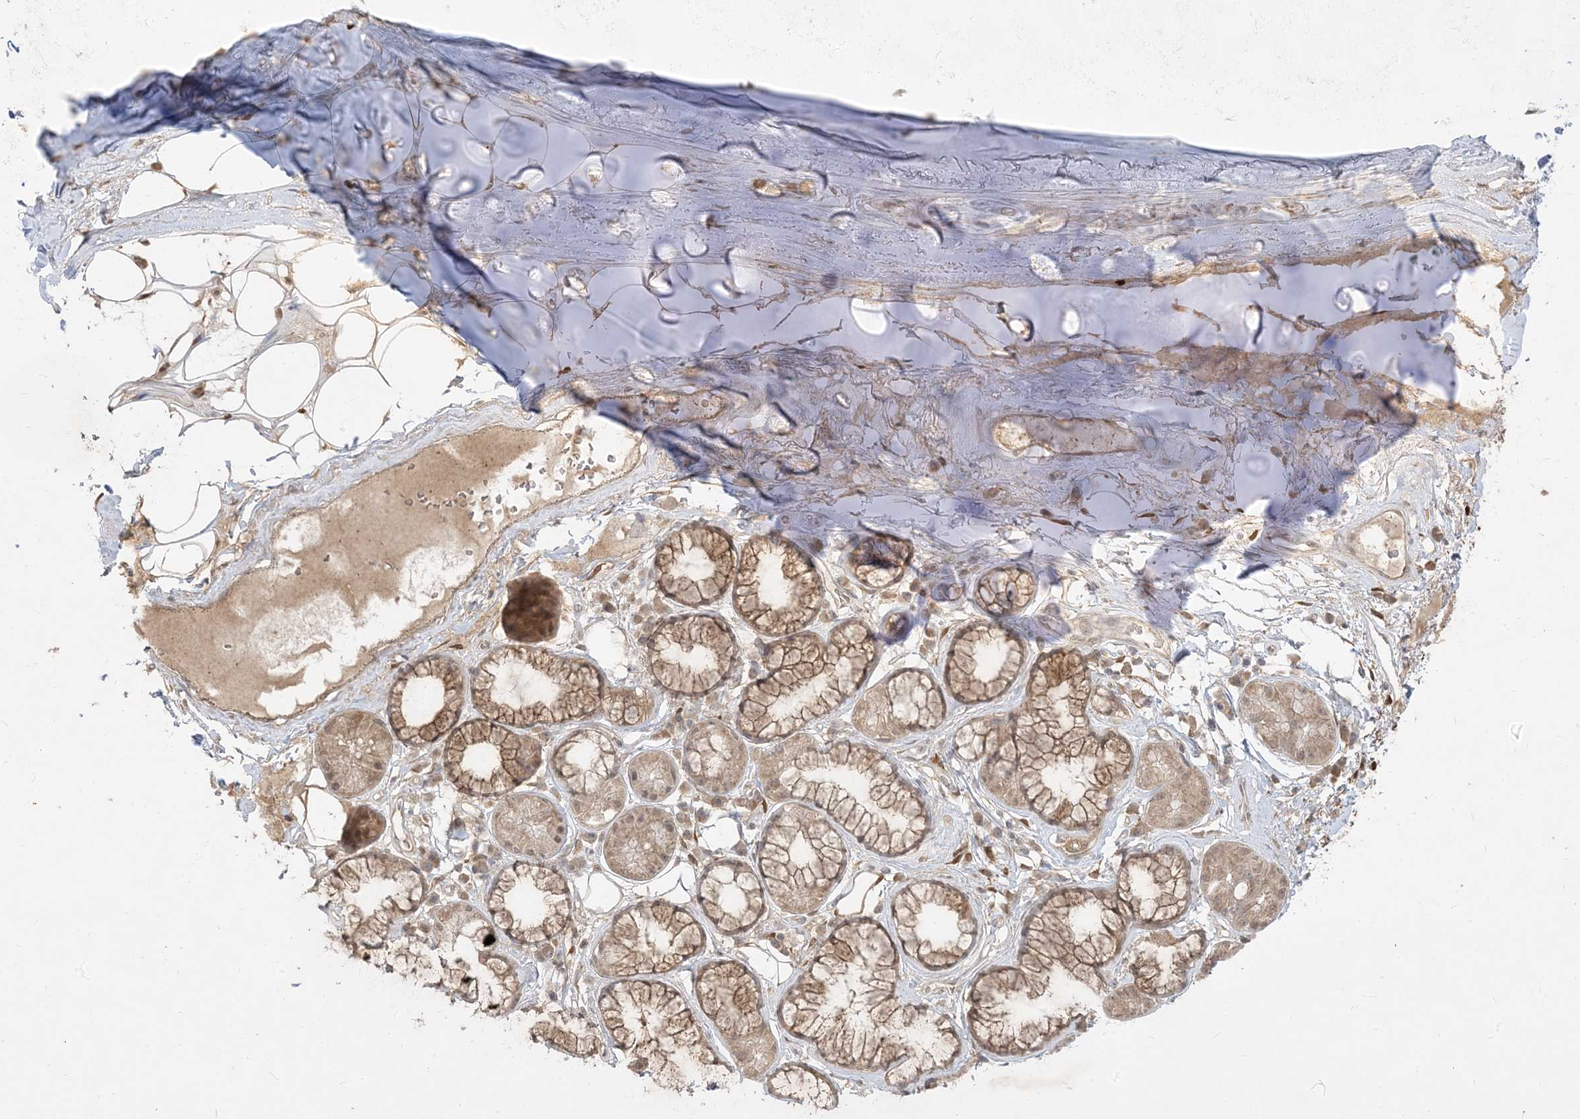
{"staining": {"intensity": "negative", "quantity": "none", "location": "none"}, "tissue": "adipose tissue", "cell_type": "Adipocytes", "image_type": "normal", "snomed": [{"axis": "morphology", "description": "Normal tissue, NOS"}, {"axis": "topography", "description": "Cartilage tissue"}], "caption": "Immunohistochemistry (IHC) image of normal adipose tissue: human adipose tissue stained with DAB (3,3'-diaminobenzidine) exhibits no significant protein staining in adipocytes. (DAB (3,3'-diaminobenzidine) IHC visualized using brightfield microscopy, high magnification).", "gene": "TBCC", "patient": {"sex": "female", "age": 63}}